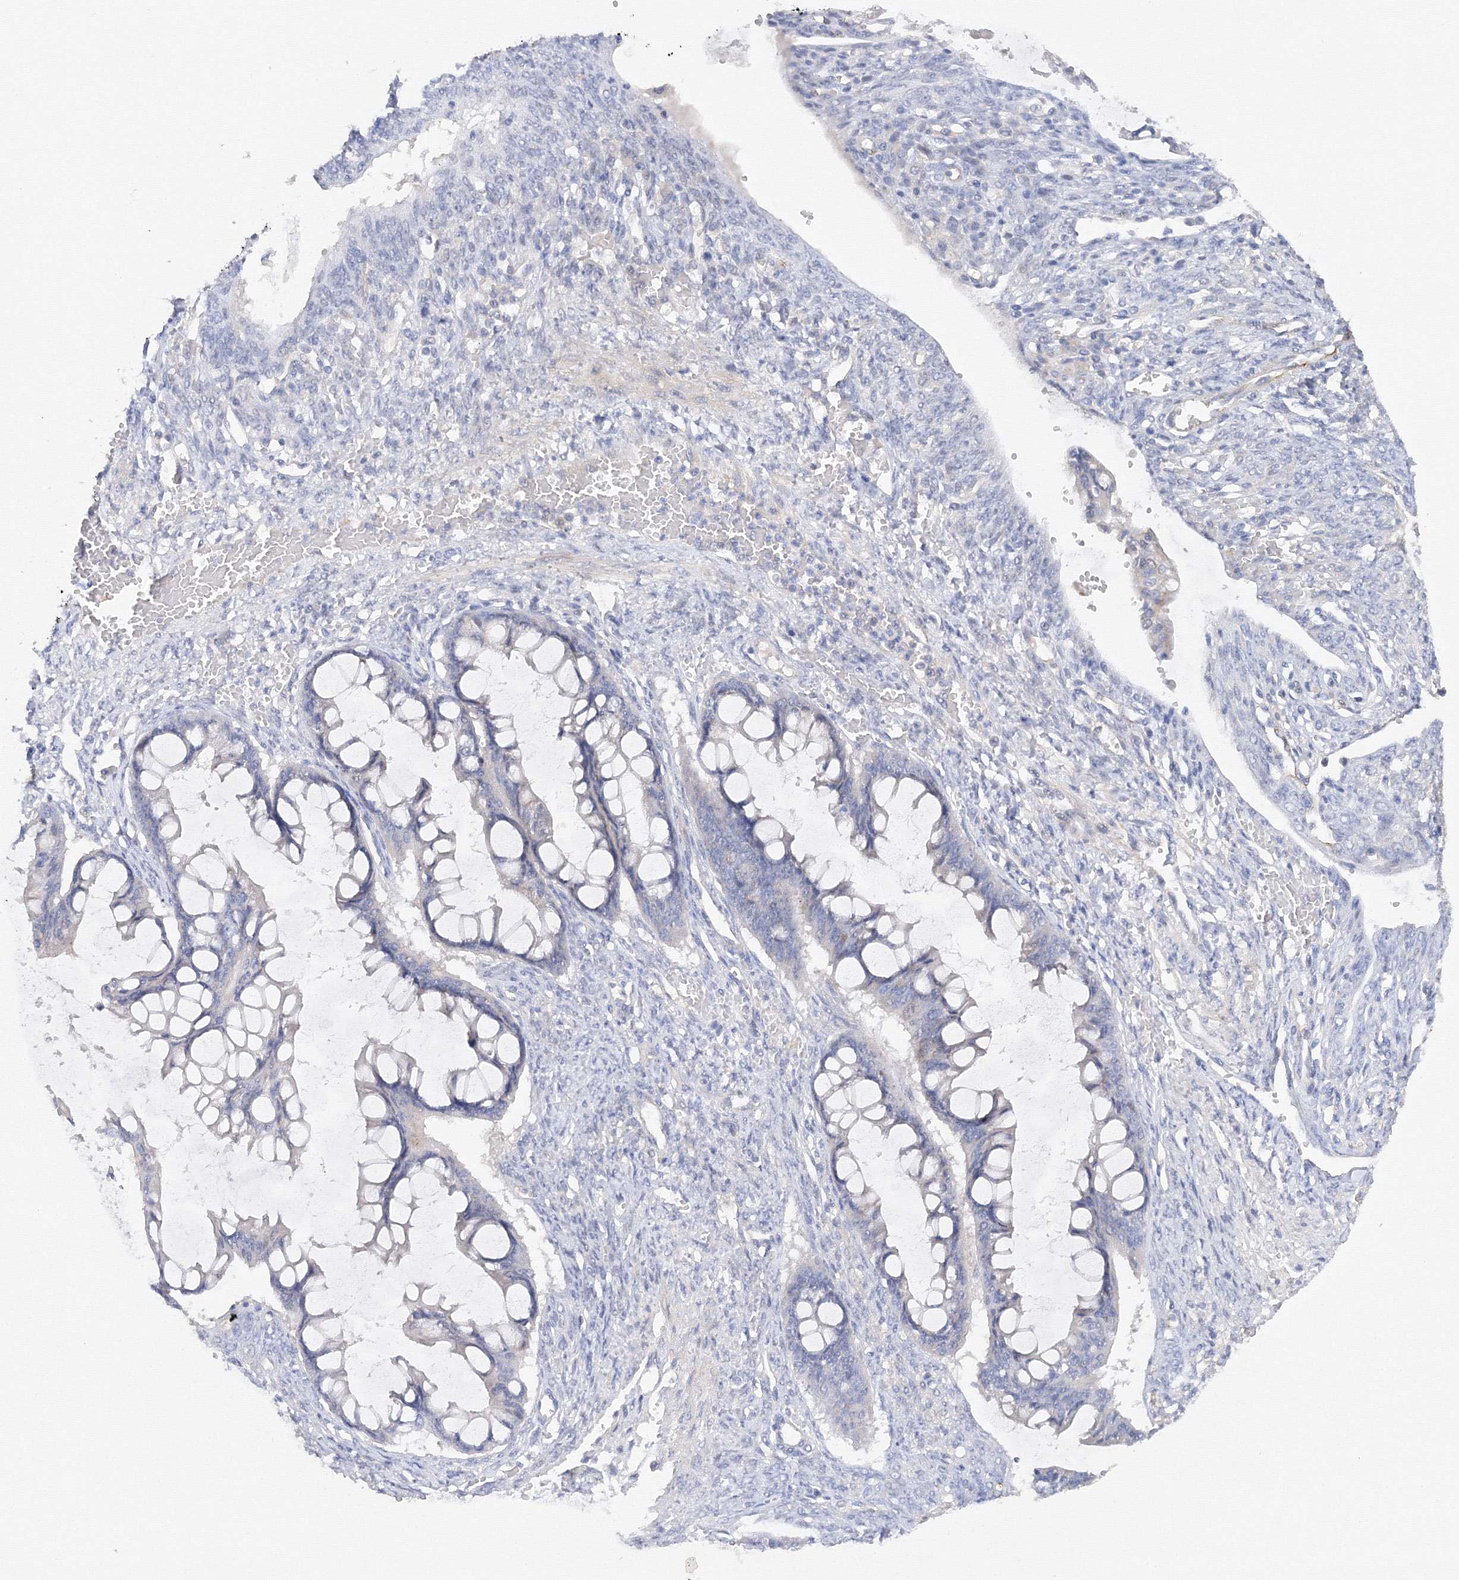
{"staining": {"intensity": "negative", "quantity": "none", "location": "none"}, "tissue": "ovarian cancer", "cell_type": "Tumor cells", "image_type": "cancer", "snomed": [{"axis": "morphology", "description": "Cystadenocarcinoma, mucinous, NOS"}, {"axis": "topography", "description": "Ovary"}], "caption": "Human ovarian cancer (mucinous cystadenocarcinoma) stained for a protein using immunohistochemistry (IHC) demonstrates no positivity in tumor cells.", "gene": "DIS3L2", "patient": {"sex": "female", "age": 73}}